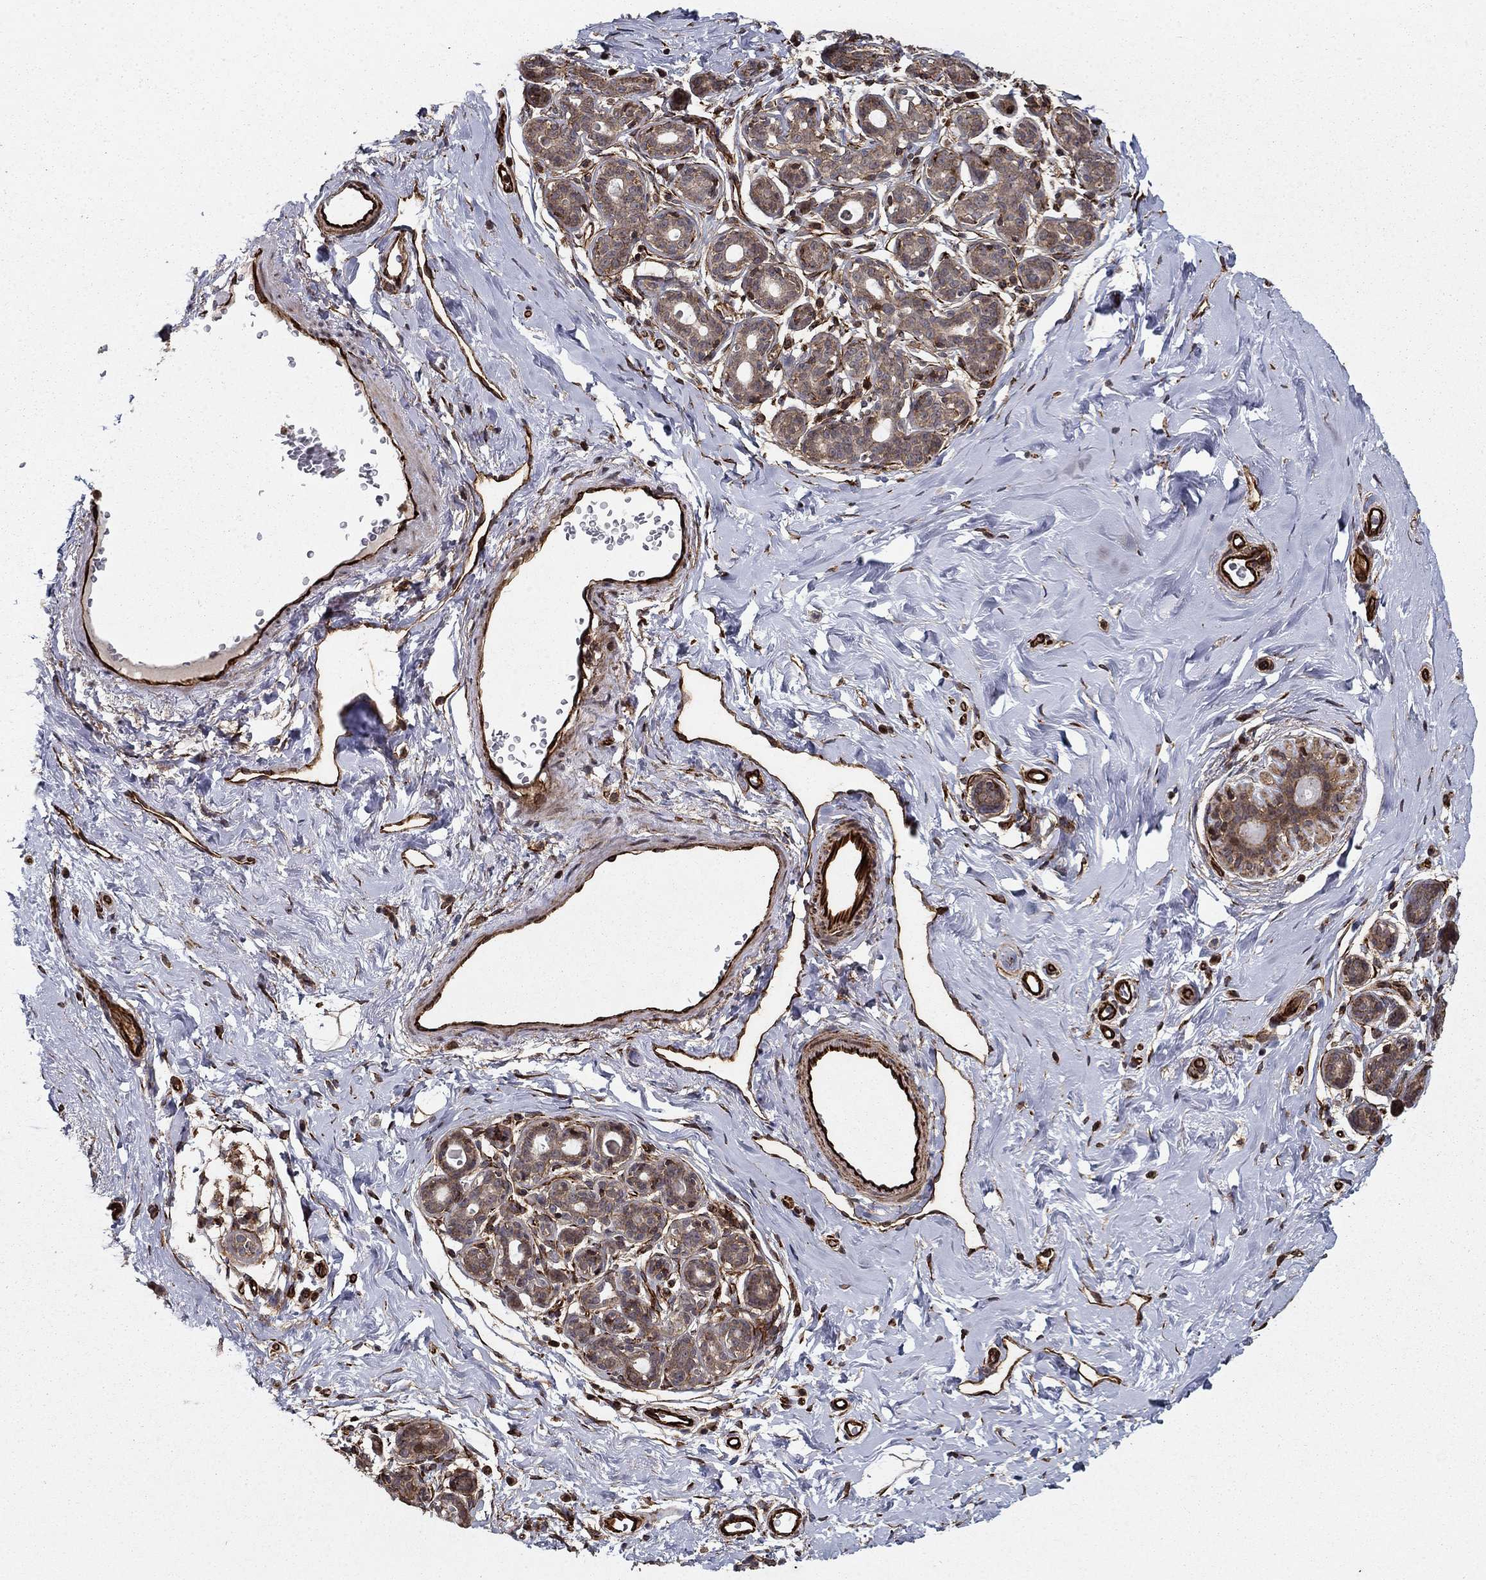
{"staining": {"intensity": "negative", "quantity": "none", "location": "none"}, "tissue": "breast", "cell_type": "Adipocytes", "image_type": "normal", "snomed": [{"axis": "morphology", "description": "Normal tissue, NOS"}, {"axis": "topography", "description": "Skin"}, {"axis": "topography", "description": "Breast"}], "caption": "Adipocytes are negative for protein expression in normal human breast. (DAB IHC visualized using brightfield microscopy, high magnification).", "gene": "ADM", "patient": {"sex": "female", "age": 43}}